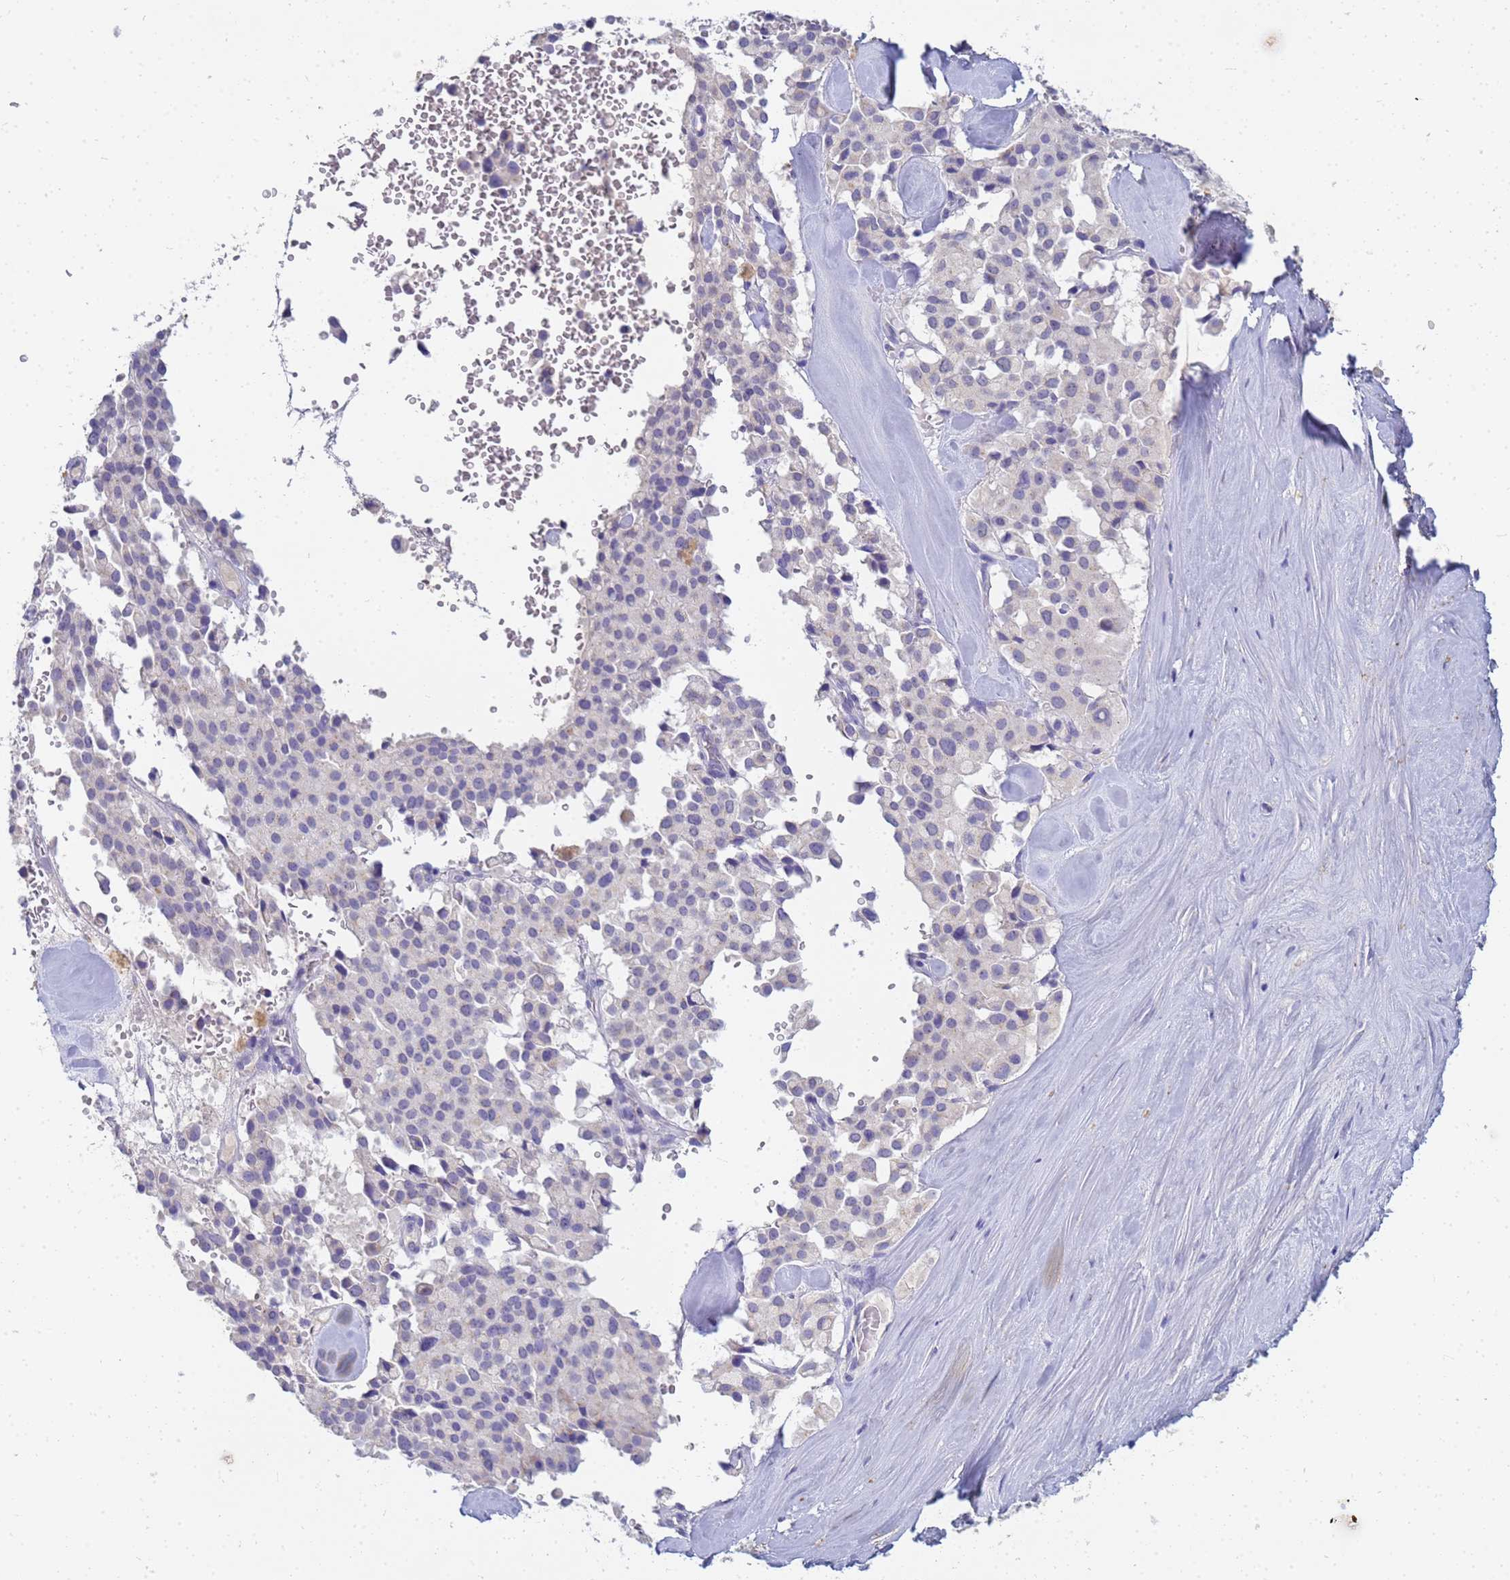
{"staining": {"intensity": "negative", "quantity": "none", "location": "none"}, "tissue": "pancreatic cancer", "cell_type": "Tumor cells", "image_type": "cancer", "snomed": [{"axis": "morphology", "description": "Adenocarcinoma, NOS"}, {"axis": "topography", "description": "Pancreas"}], "caption": "IHC micrograph of pancreatic cancer (adenocarcinoma) stained for a protein (brown), which shows no staining in tumor cells.", "gene": "B3GNT8", "patient": {"sex": "male", "age": 65}}